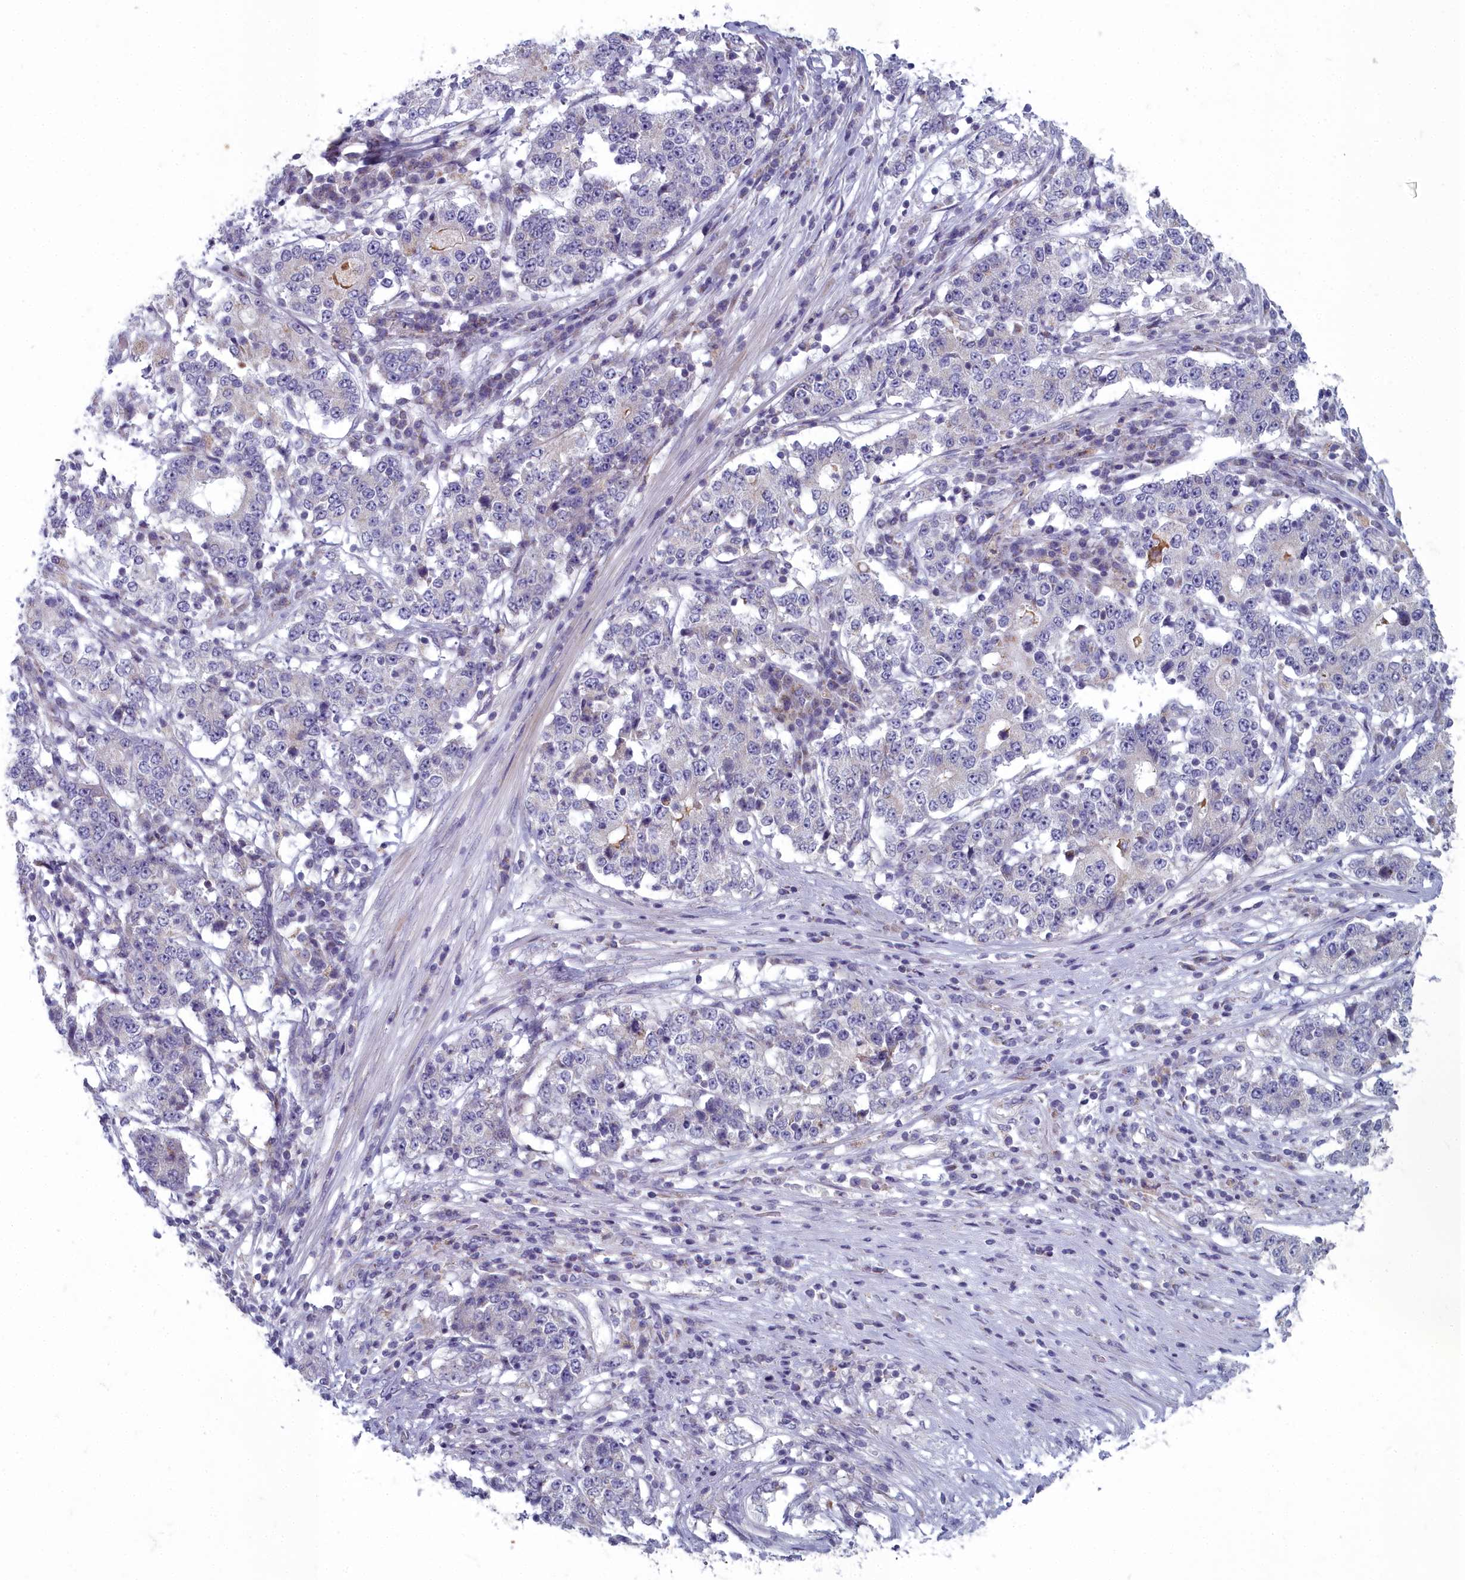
{"staining": {"intensity": "negative", "quantity": "none", "location": "none"}, "tissue": "stomach cancer", "cell_type": "Tumor cells", "image_type": "cancer", "snomed": [{"axis": "morphology", "description": "Adenocarcinoma, NOS"}, {"axis": "topography", "description": "Stomach"}], "caption": "Tumor cells are negative for protein expression in human stomach cancer (adenocarcinoma).", "gene": "INSYN2A", "patient": {"sex": "male", "age": 59}}